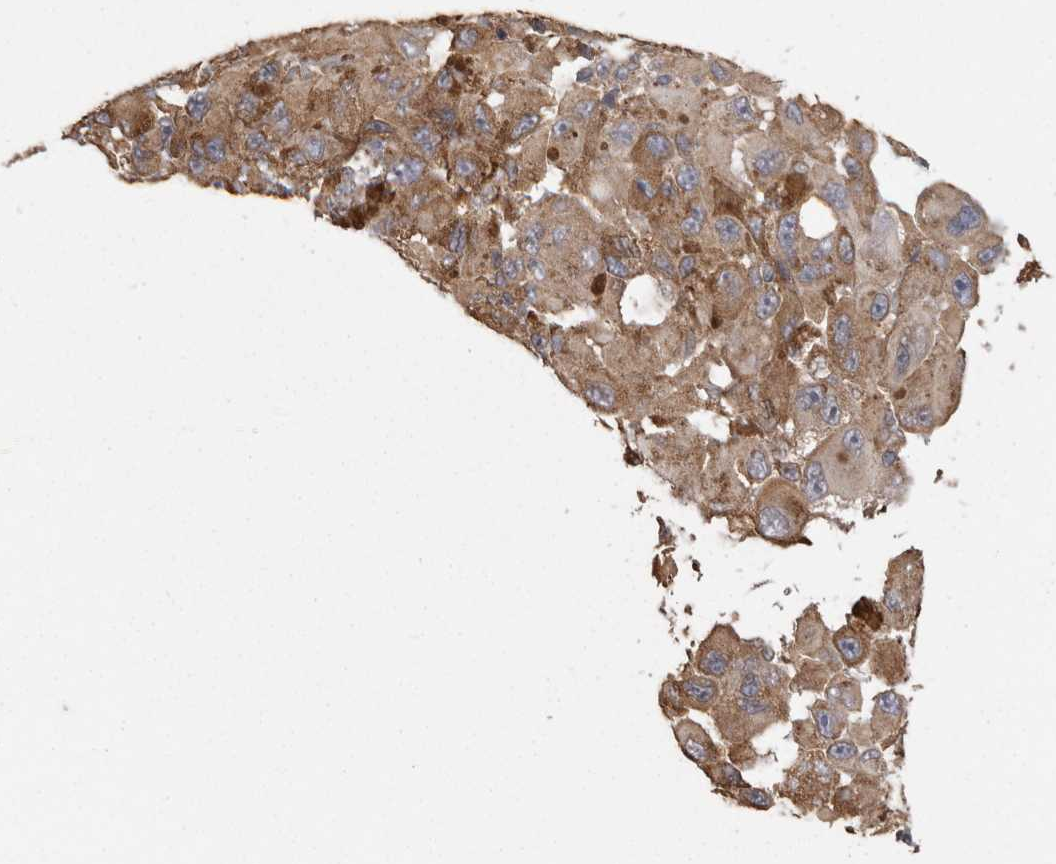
{"staining": {"intensity": "weak", "quantity": ">75%", "location": "cytoplasmic/membranous"}, "tissue": "melanoma", "cell_type": "Tumor cells", "image_type": "cancer", "snomed": [{"axis": "morphology", "description": "Malignant melanoma, NOS"}, {"axis": "topography", "description": "Skin"}], "caption": "Malignant melanoma stained for a protein (brown) displays weak cytoplasmic/membranous positive positivity in about >75% of tumor cells.", "gene": "PON2", "patient": {"sex": "female", "age": 73}}